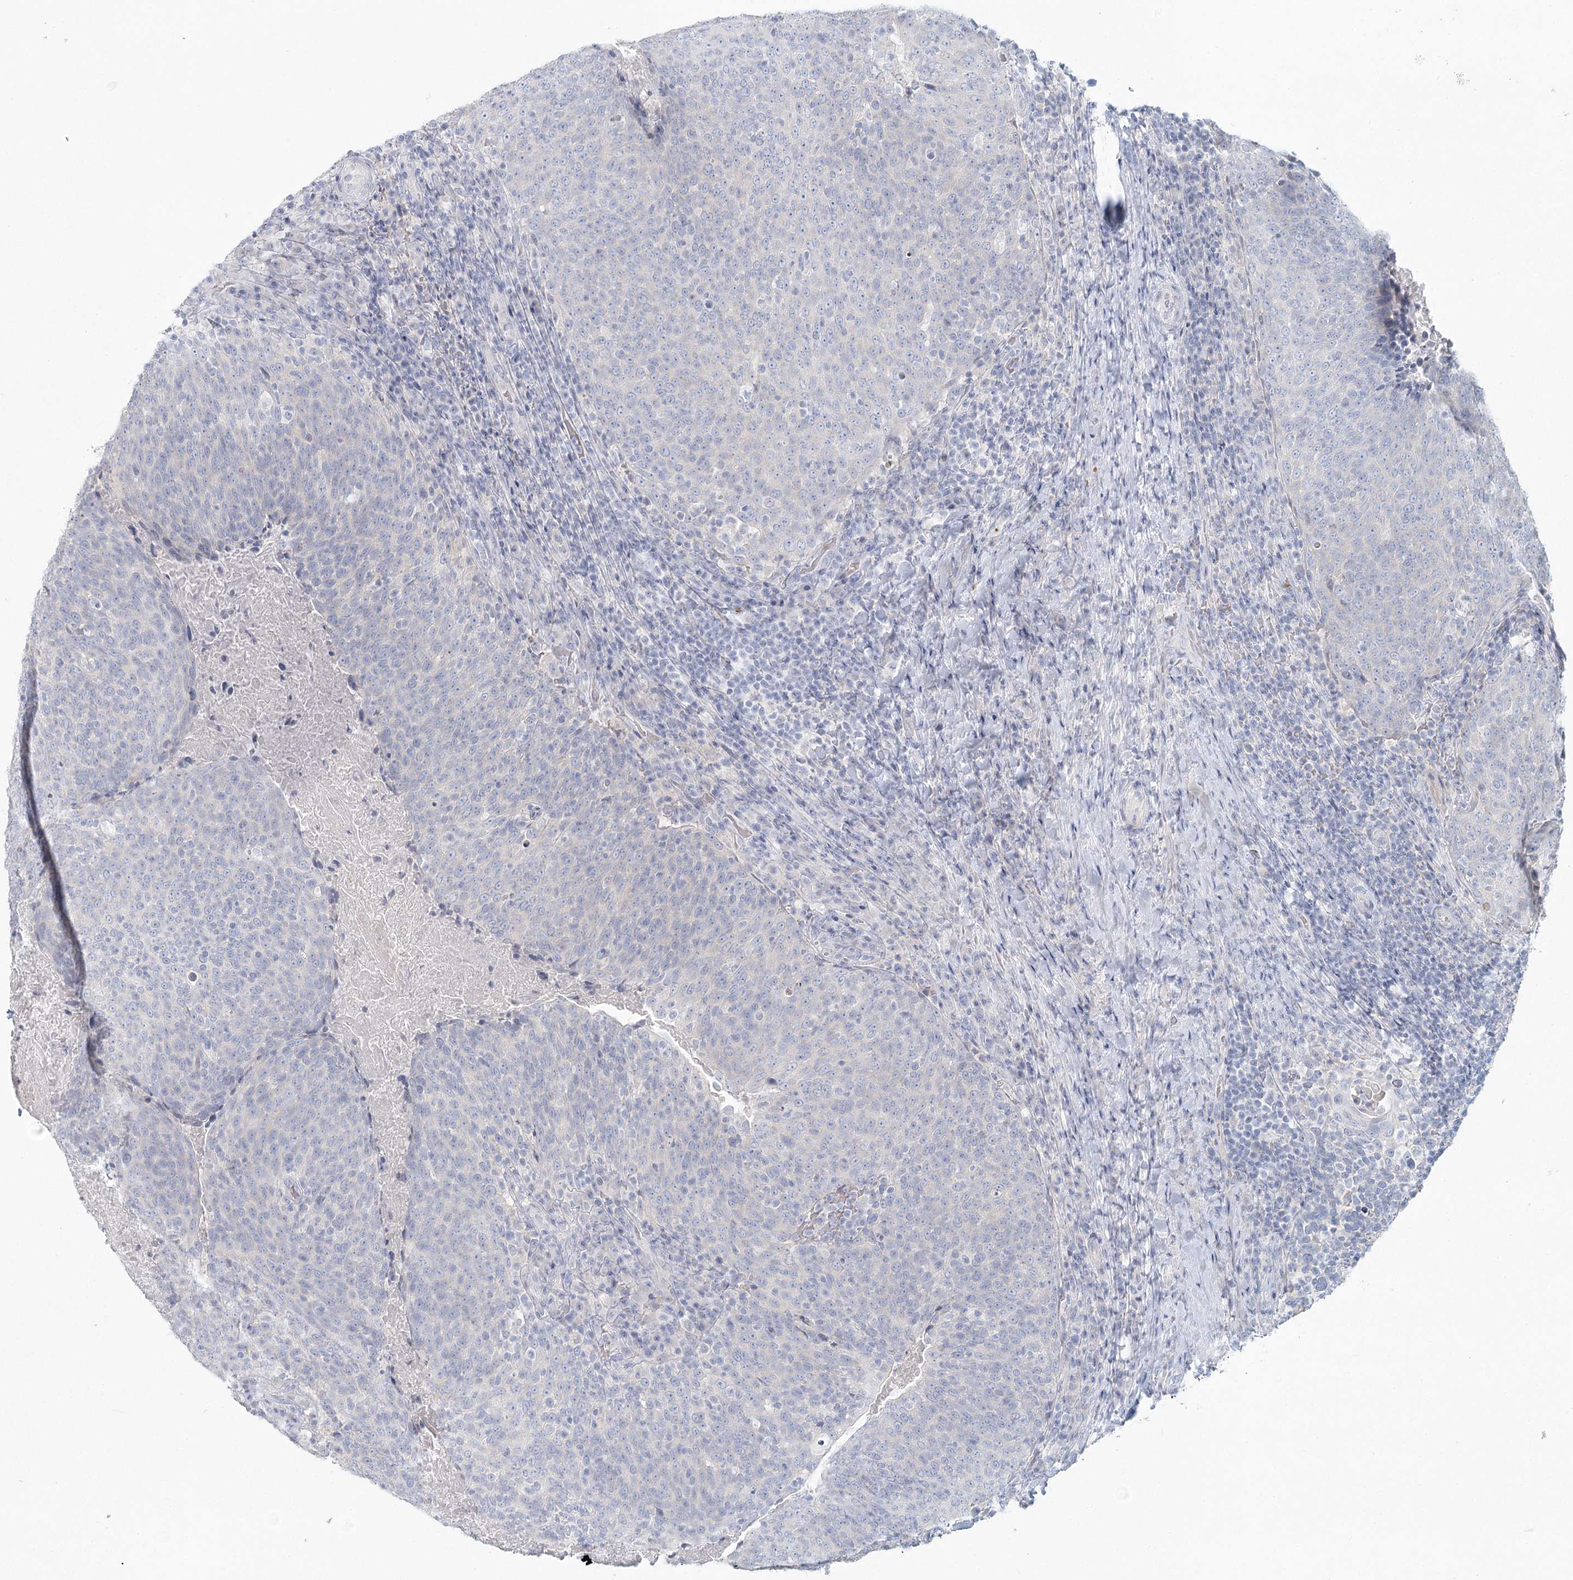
{"staining": {"intensity": "negative", "quantity": "none", "location": "none"}, "tissue": "head and neck cancer", "cell_type": "Tumor cells", "image_type": "cancer", "snomed": [{"axis": "morphology", "description": "Squamous cell carcinoma, NOS"}, {"axis": "morphology", "description": "Squamous cell carcinoma, metastatic, NOS"}, {"axis": "topography", "description": "Lymph node"}, {"axis": "topography", "description": "Head-Neck"}], "caption": "High power microscopy micrograph of an immunohistochemistry (IHC) photomicrograph of head and neck metastatic squamous cell carcinoma, revealing no significant staining in tumor cells.", "gene": "LRP2BP", "patient": {"sex": "male", "age": 62}}